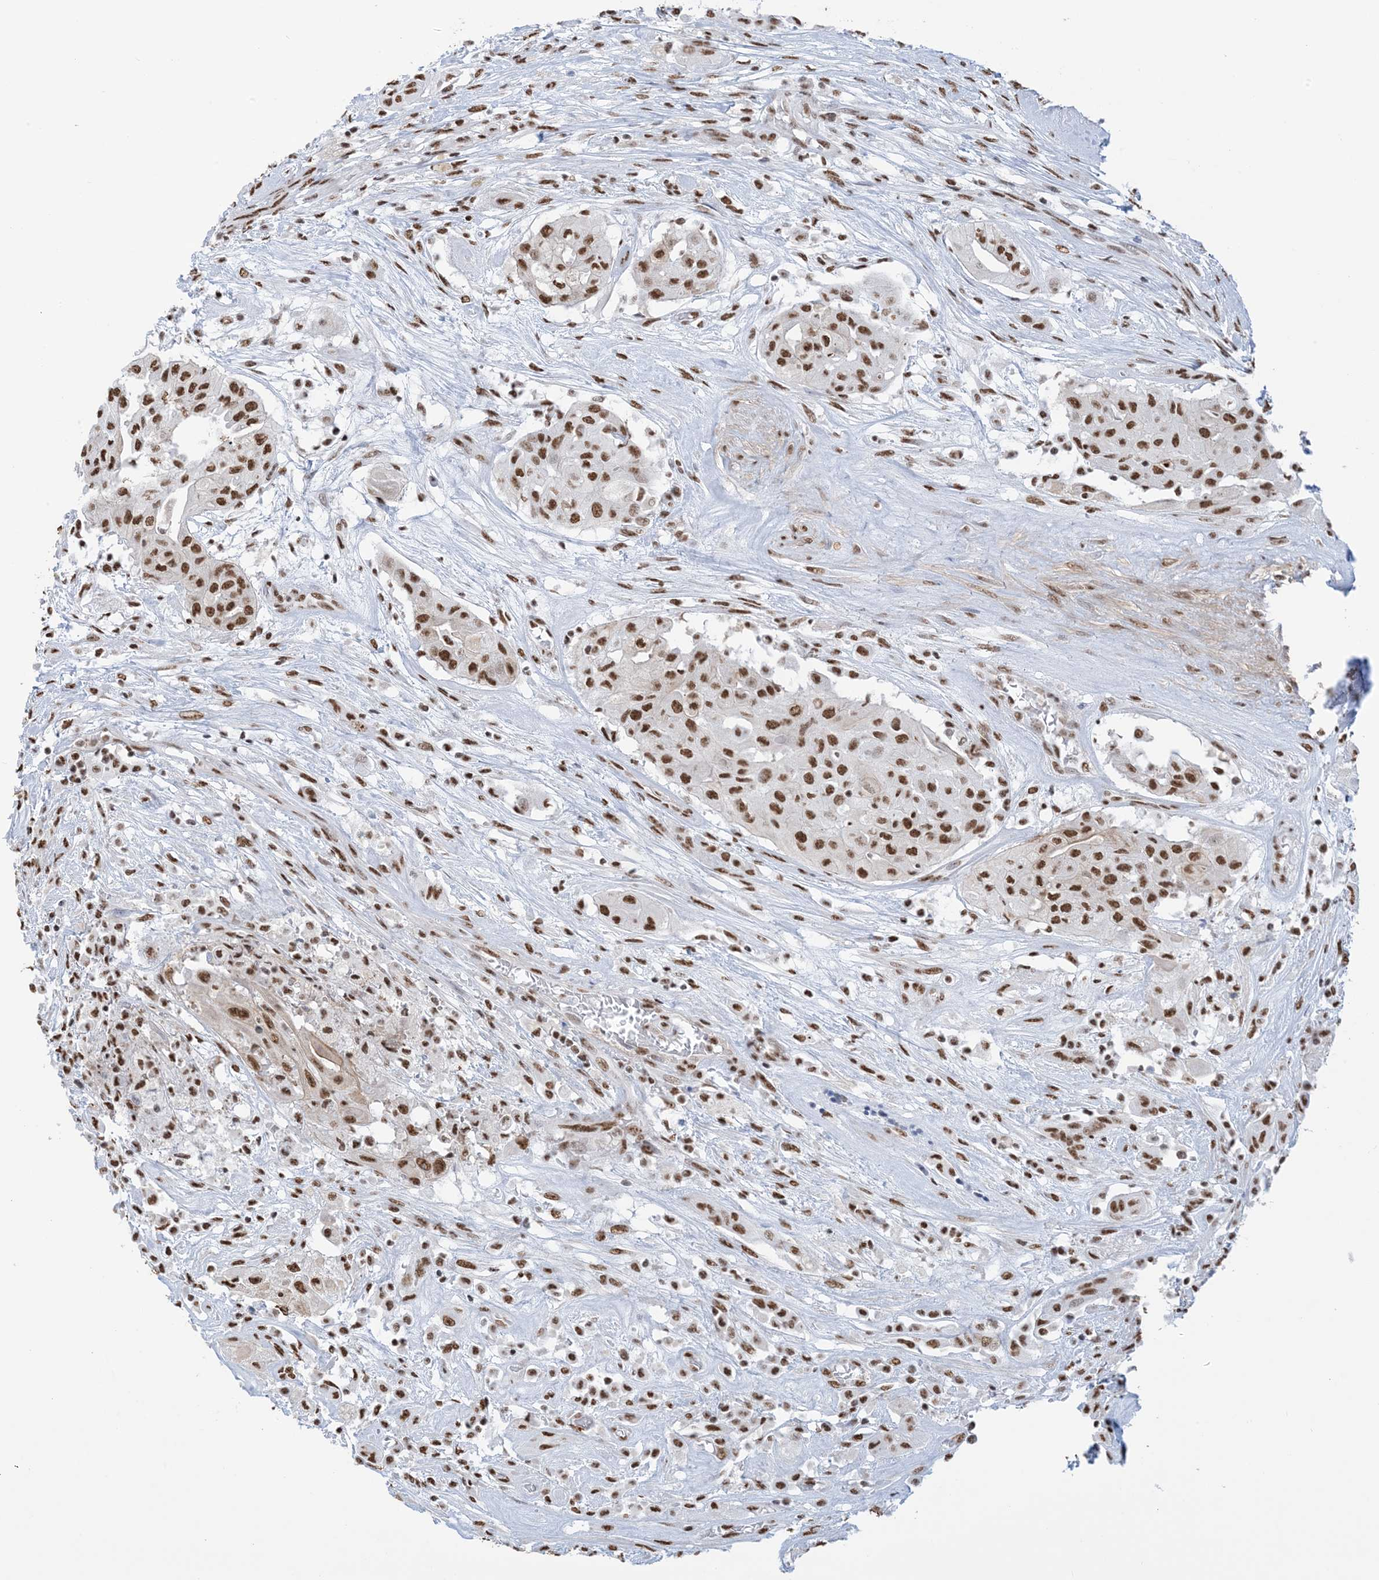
{"staining": {"intensity": "moderate", "quantity": ">75%", "location": "nuclear"}, "tissue": "thyroid cancer", "cell_type": "Tumor cells", "image_type": "cancer", "snomed": [{"axis": "morphology", "description": "Papillary adenocarcinoma, NOS"}, {"axis": "topography", "description": "Thyroid gland"}], "caption": "Protein expression analysis of thyroid cancer demonstrates moderate nuclear positivity in approximately >75% of tumor cells.", "gene": "ZNF792", "patient": {"sex": "female", "age": 59}}